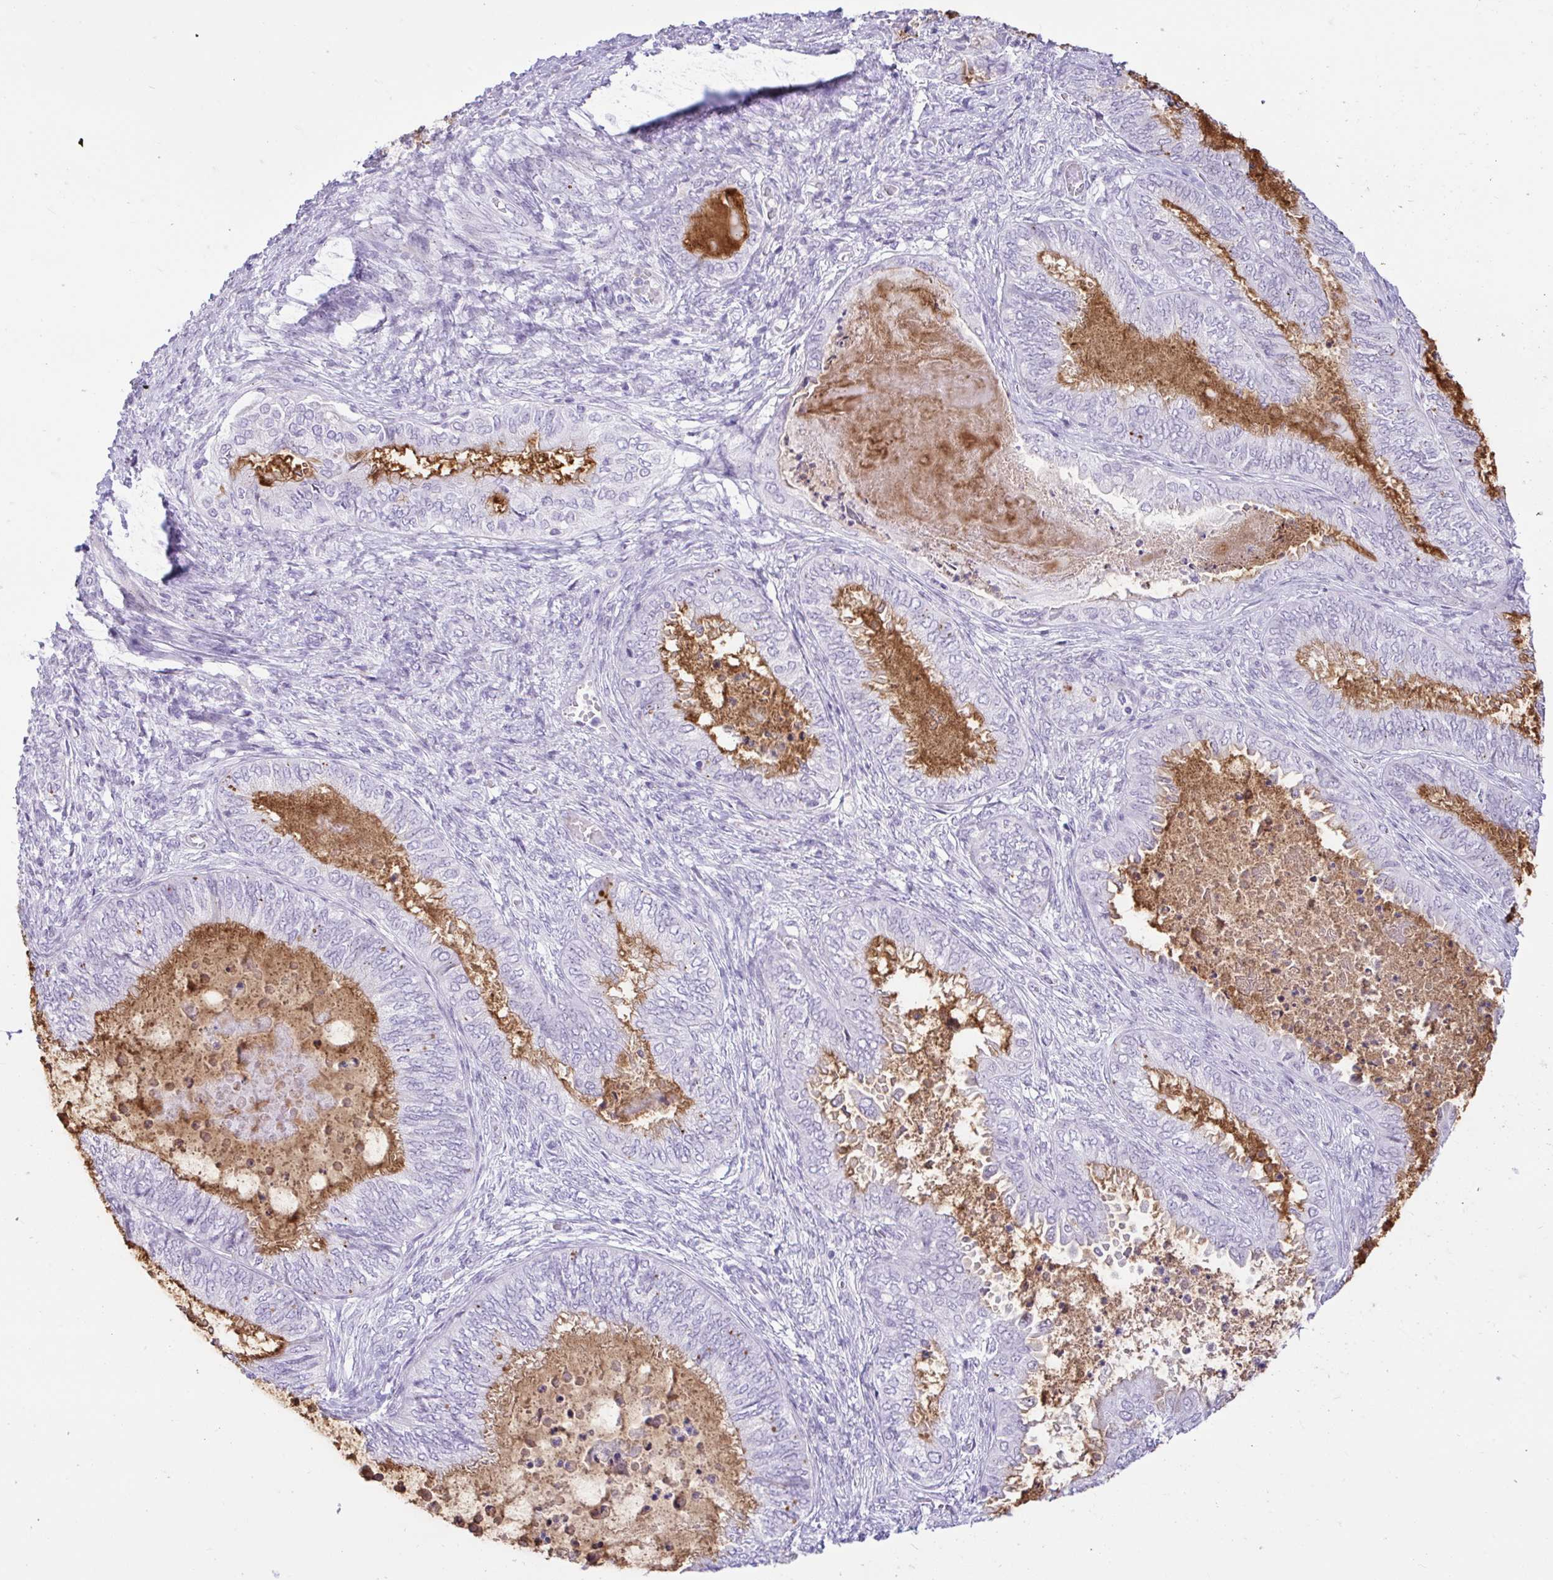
{"staining": {"intensity": "strong", "quantity": "<25%", "location": "cytoplasmic/membranous"}, "tissue": "ovarian cancer", "cell_type": "Tumor cells", "image_type": "cancer", "snomed": [{"axis": "morphology", "description": "Carcinoma, endometroid"}, {"axis": "topography", "description": "Ovary"}], "caption": "Strong cytoplasmic/membranous protein staining is appreciated in approximately <25% of tumor cells in endometroid carcinoma (ovarian).", "gene": "REEP1", "patient": {"sex": "female", "age": 70}}